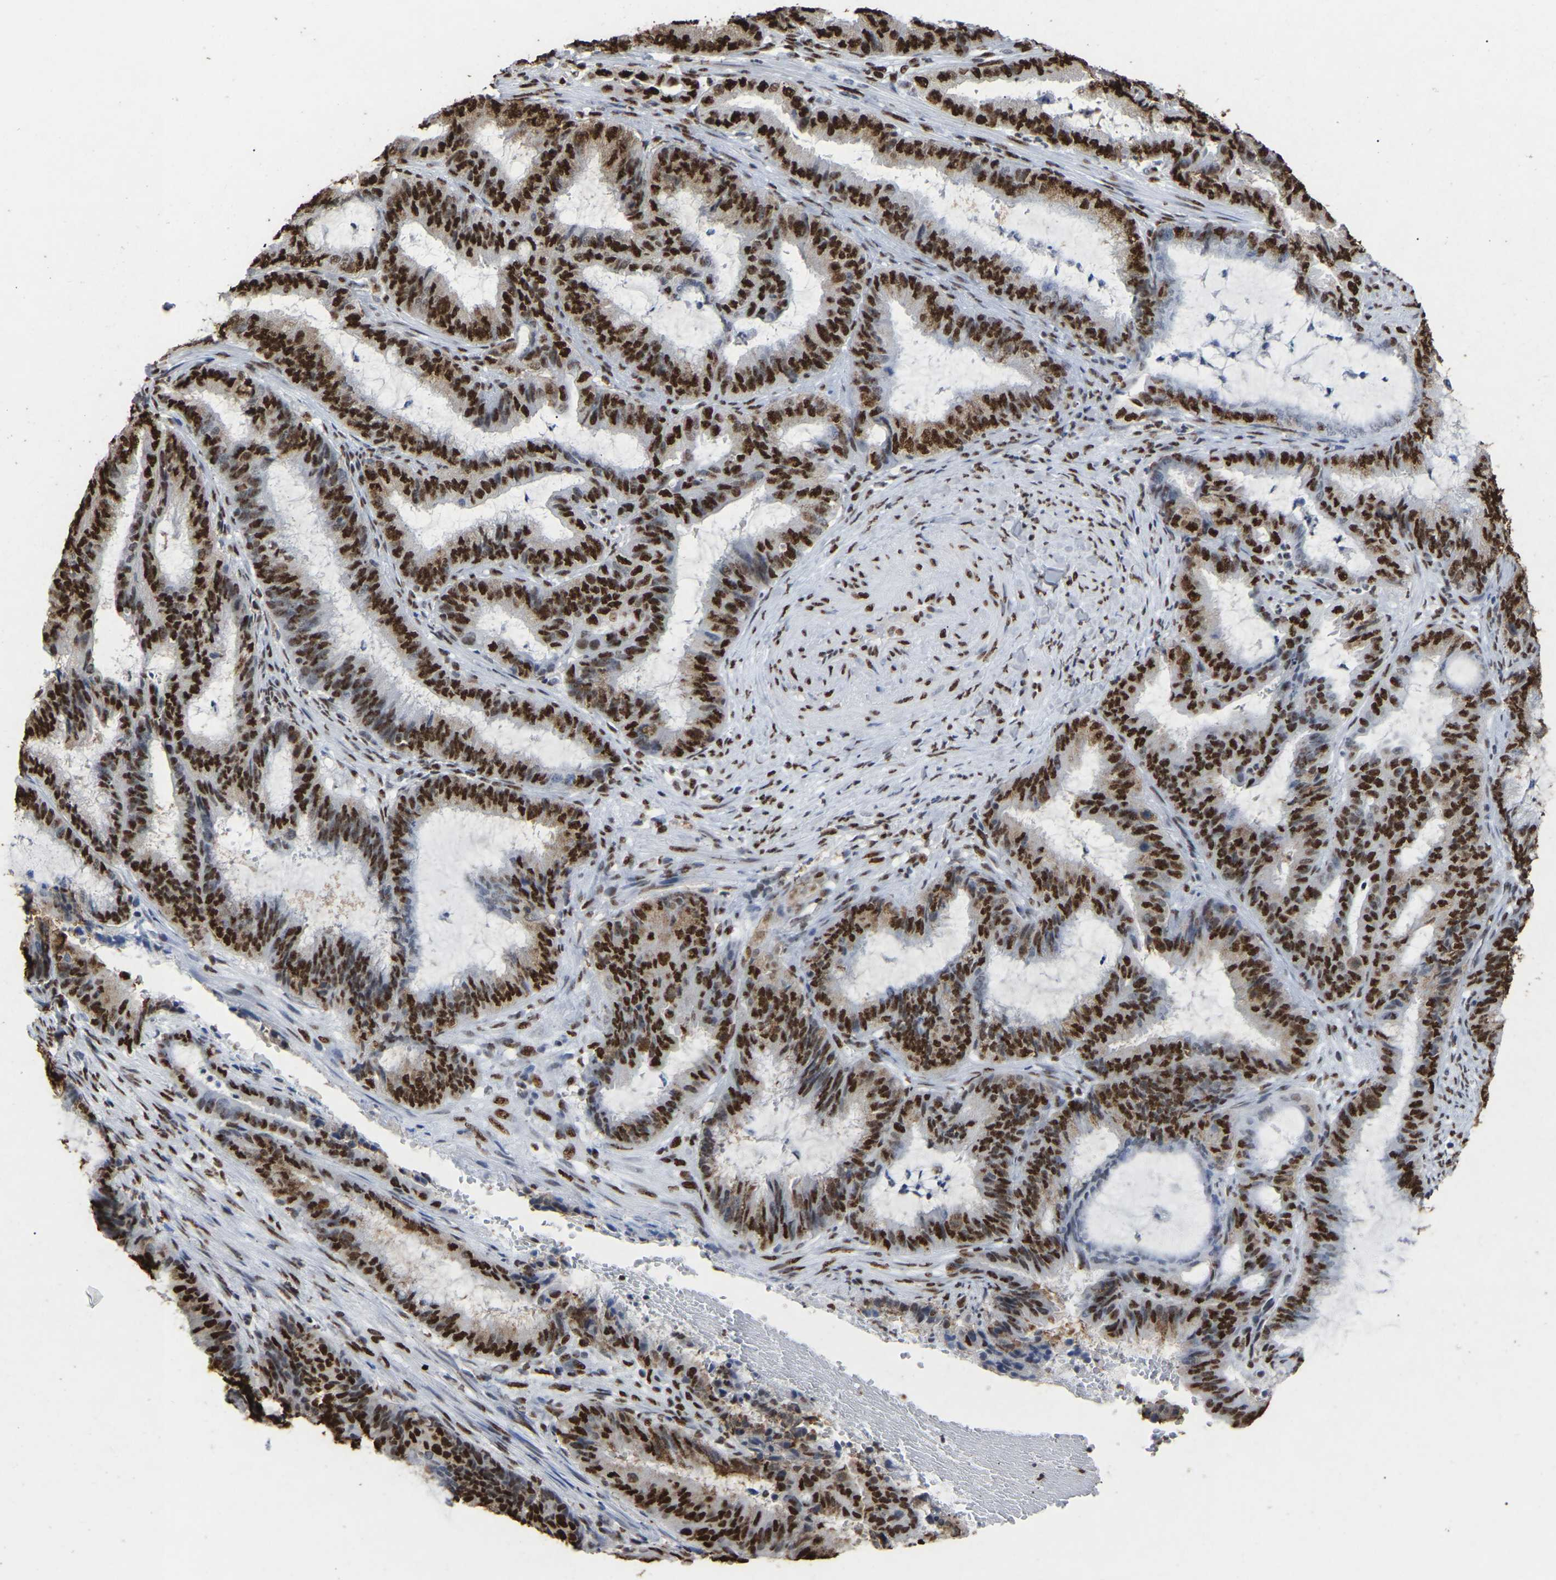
{"staining": {"intensity": "strong", "quantity": ">75%", "location": "nuclear"}, "tissue": "endometrial cancer", "cell_type": "Tumor cells", "image_type": "cancer", "snomed": [{"axis": "morphology", "description": "Adenocarcinoma, NOS"}, {"axis": "topography", "description": "Endometrium"}], "caption": "This photomicrograph demonstrates adenocarcinoma (endometrial) stained with IHC to label a protein in brown. The nuclear of tumor cells show strong positivity for the protein. Nuclei are counter-stained blue.", "gene": "RBL2", "patient": {"sex": "female", "age": 51}}